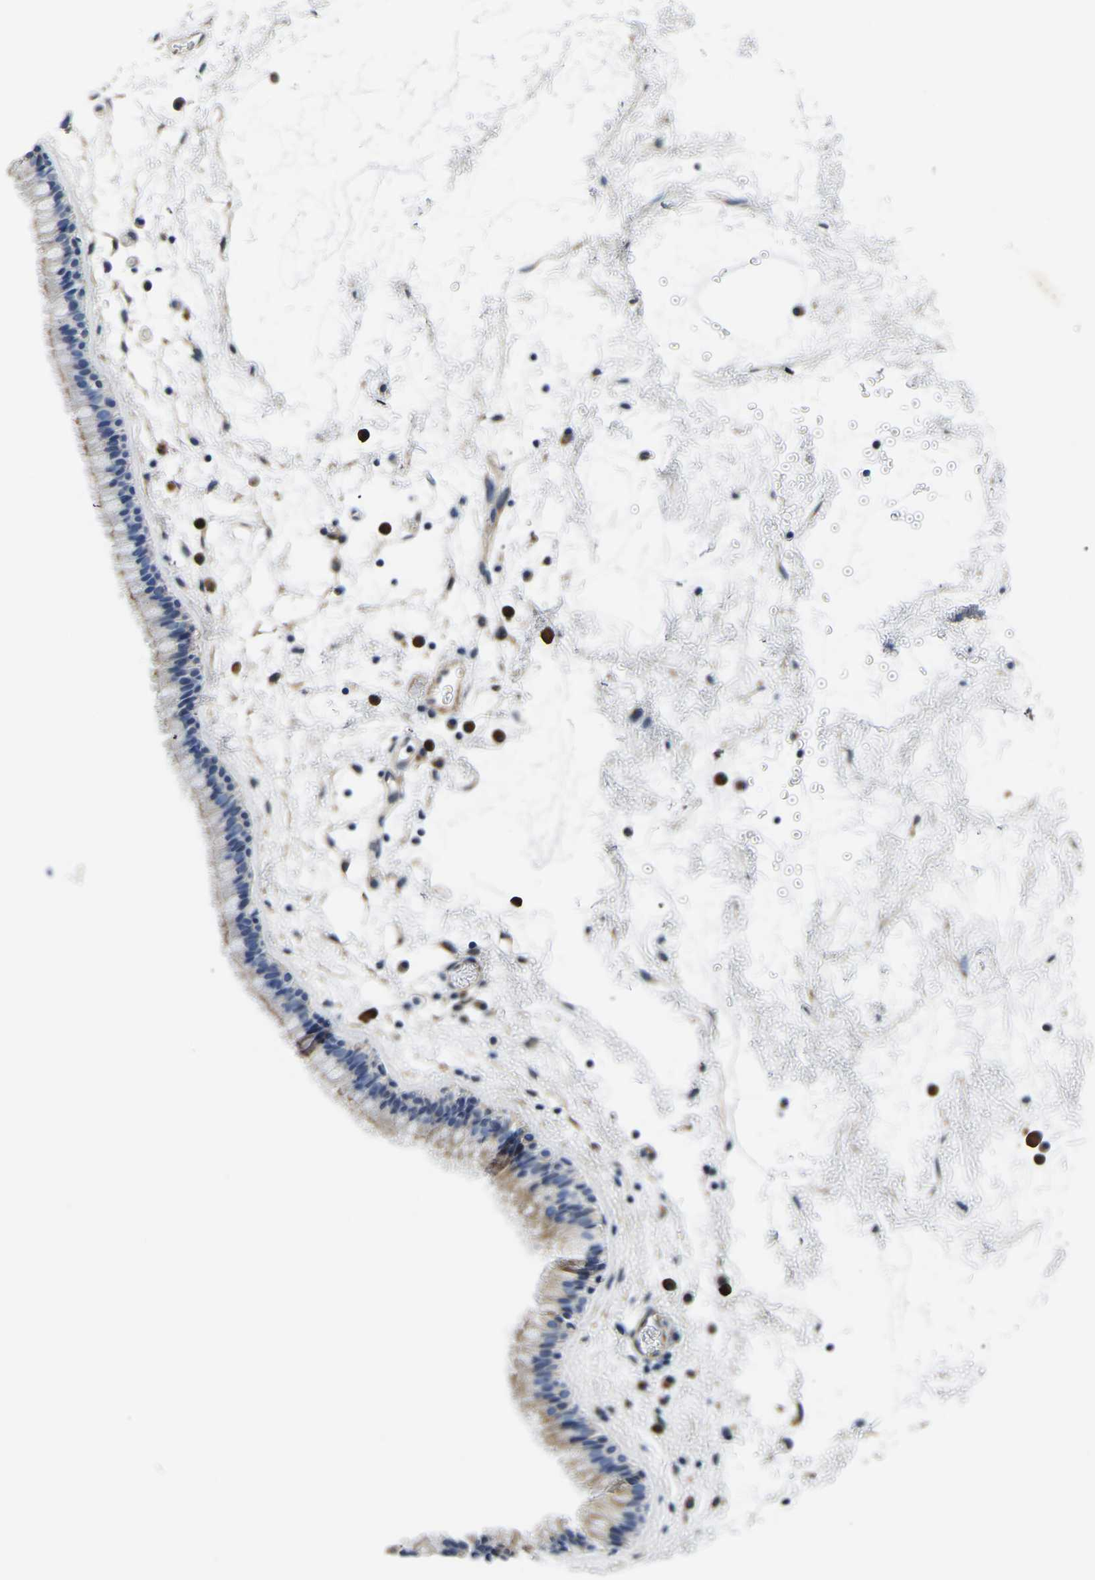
{"staining": {"intensity": "weak", "quantity": "<25%", "location": "cytoplasmic/membranous"}, "tissue": "nasopharynx", "cell_type": "Respiratory epithelial cells", "image_type": "normal", "snomed": [{"axis": "morphology", "description": "Normal tissue, NOS"}, {"axis": "morphology", "description": "Inflammation, NOS"}, {"axis": "topography", "description": "Nasopharynx"}], "caption": "High magnification brightfield microscopy of normal nasopharynx stained with DAB (3,3'-diaminobenzidine) (brown) and counterstained with hematoxylin (blue): respiratory epithelial cells show no significant expression. (DAB immunohistochemistry with hematoxylin counter stain).", "gene": "PDLIM7", "patient": {"sex": "male", "age": 48}}